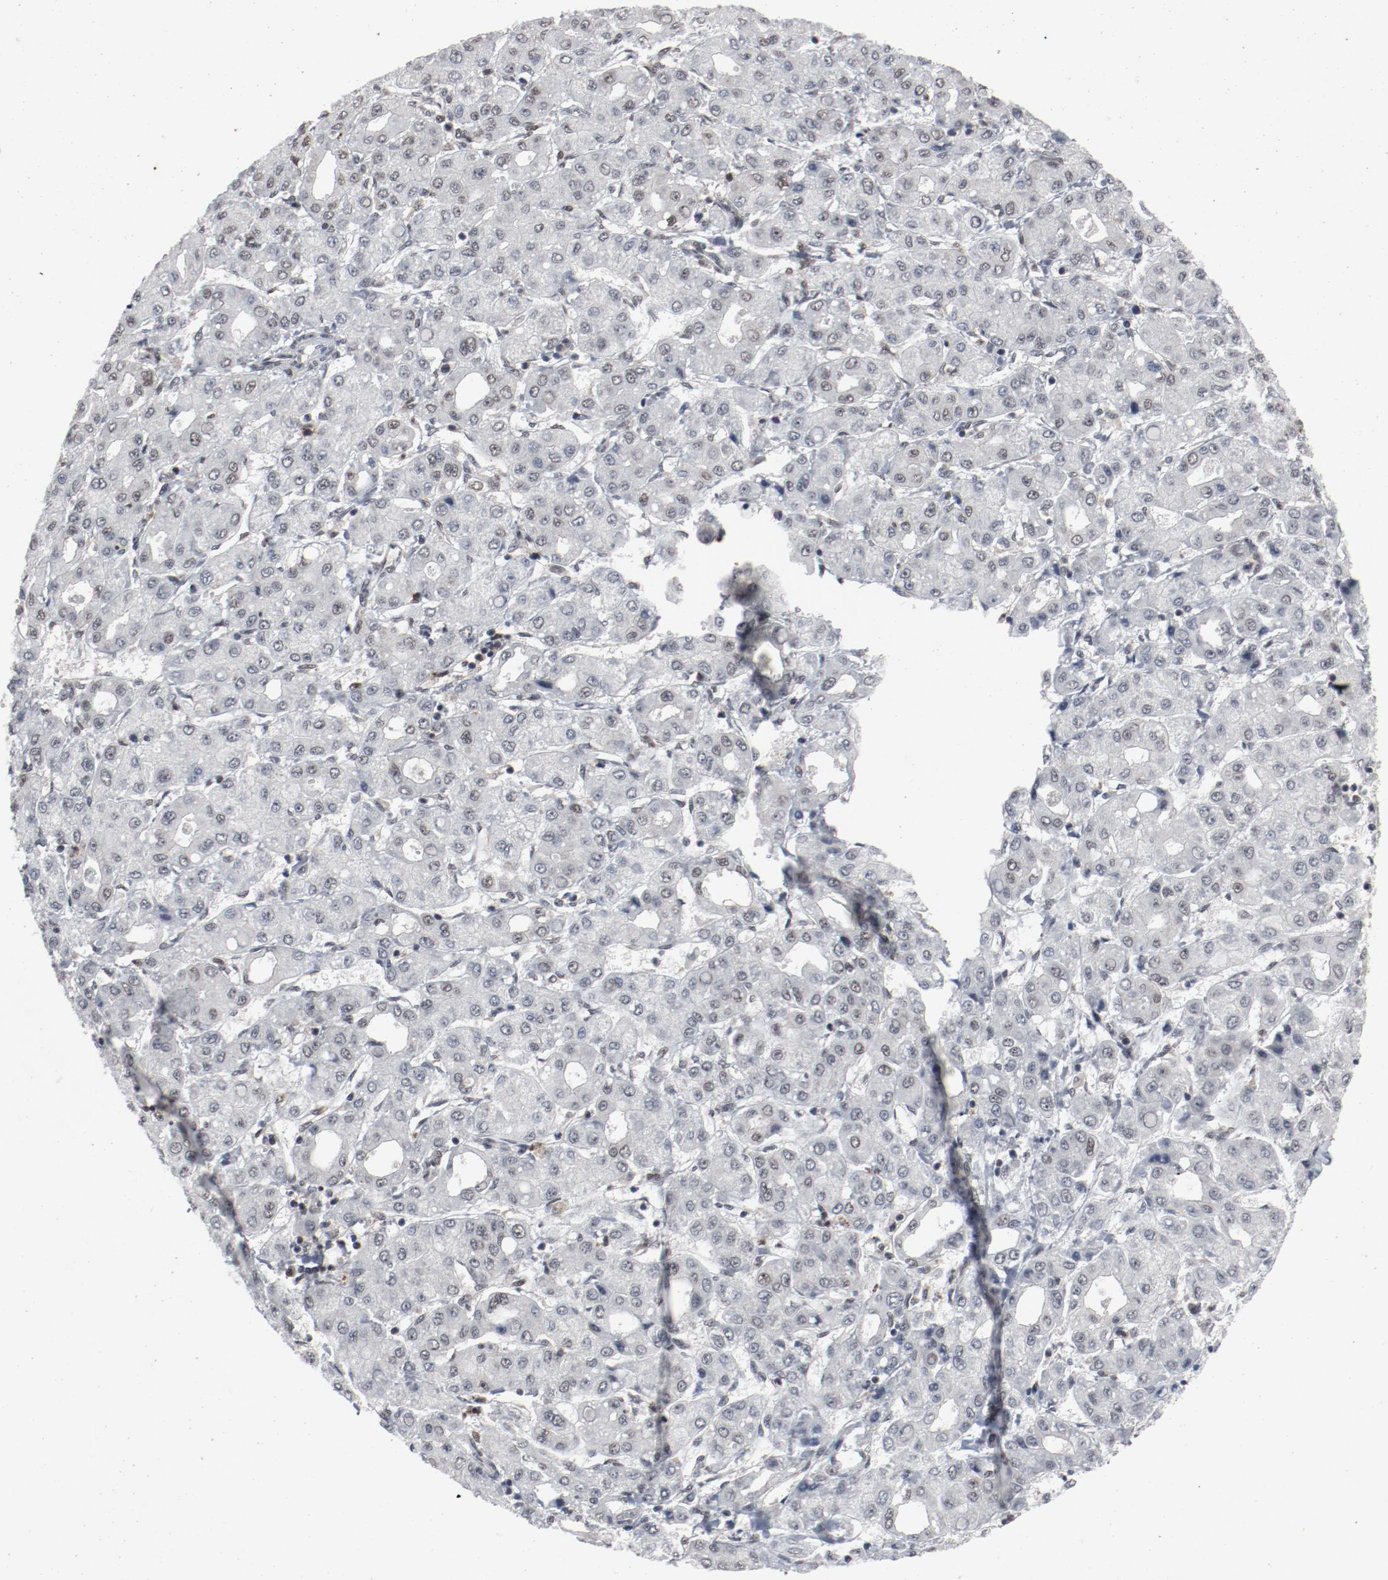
{"staining": {"intensity": "weak", "quantity": "25%-75%", "location": "nuclear"}, "tissue": "liver cancer", "cell_type": "Tumor cells", "image_type": "cancer", "snomed": [{"axis": "morphology", "description": "Carcinoma, Hepatocellular, NOS"}, {"axis": "topography", "description": "Liver"}], "caption": "A micrograph of liver hepatocellular carcinoma stained for a protein displays weak nuclear brown staining in tumor cells.", "gene": "JMJD6", "patient": {"sex": "male", "age": 69}}